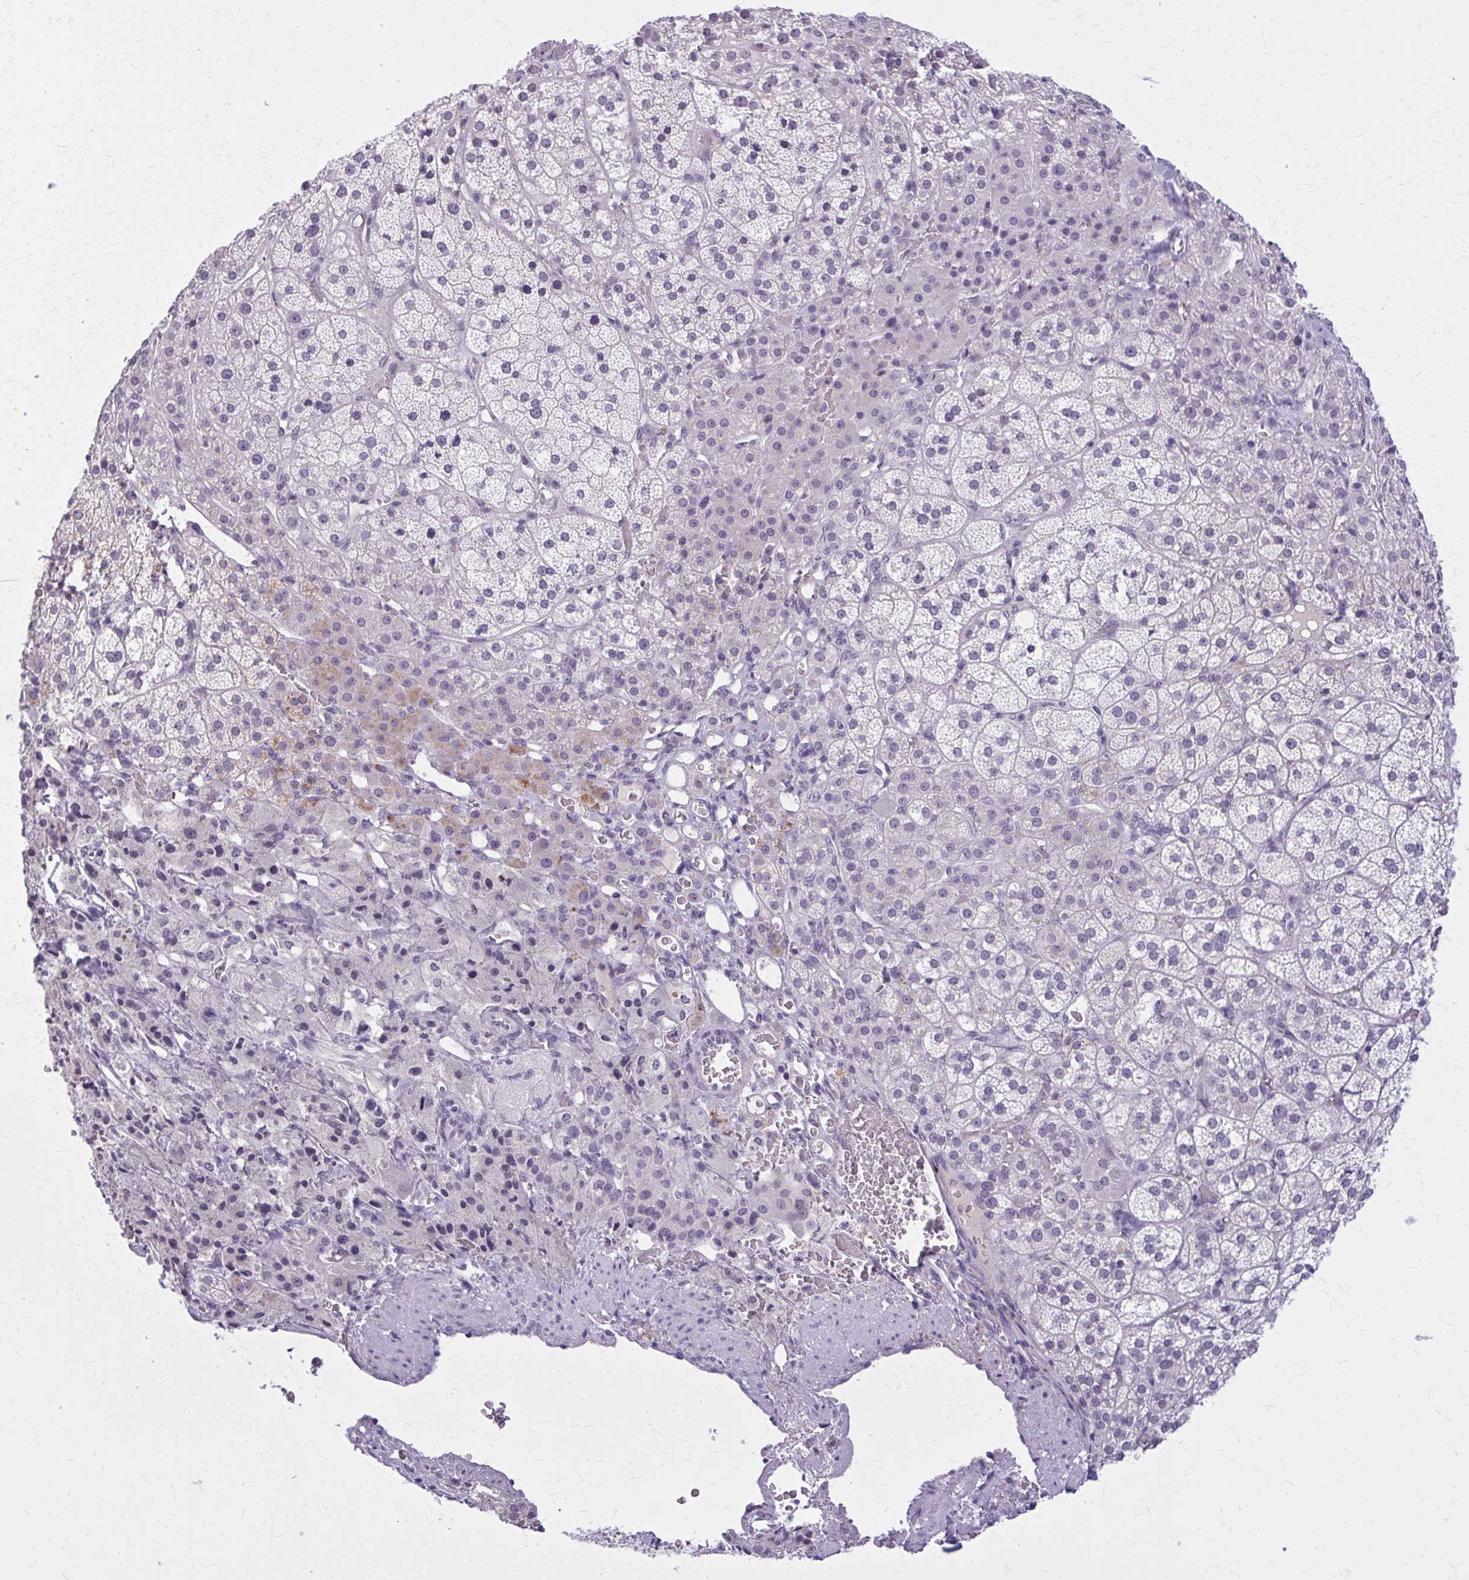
{"staining": {"intensity": "moderate", "quantity": "<25%", "location": "cytoplasmic/membranous"}, "tissue": "adrenal gland", "cell_type": "Glandular cells", "image_type": "normal", "snomed": [{"axis": "morphology", "description": "Normal tissue, NOS"}, {"axis": "topography", "description": "Adrenal gland"}], "caption": "Adrenal gland stained with a brown dye displays moderate cytoplasmic/membranous positive expression in about <25% of glandular cells.", "gene": "OR4A47", "patient": {"sex": "female", "age": 60}}